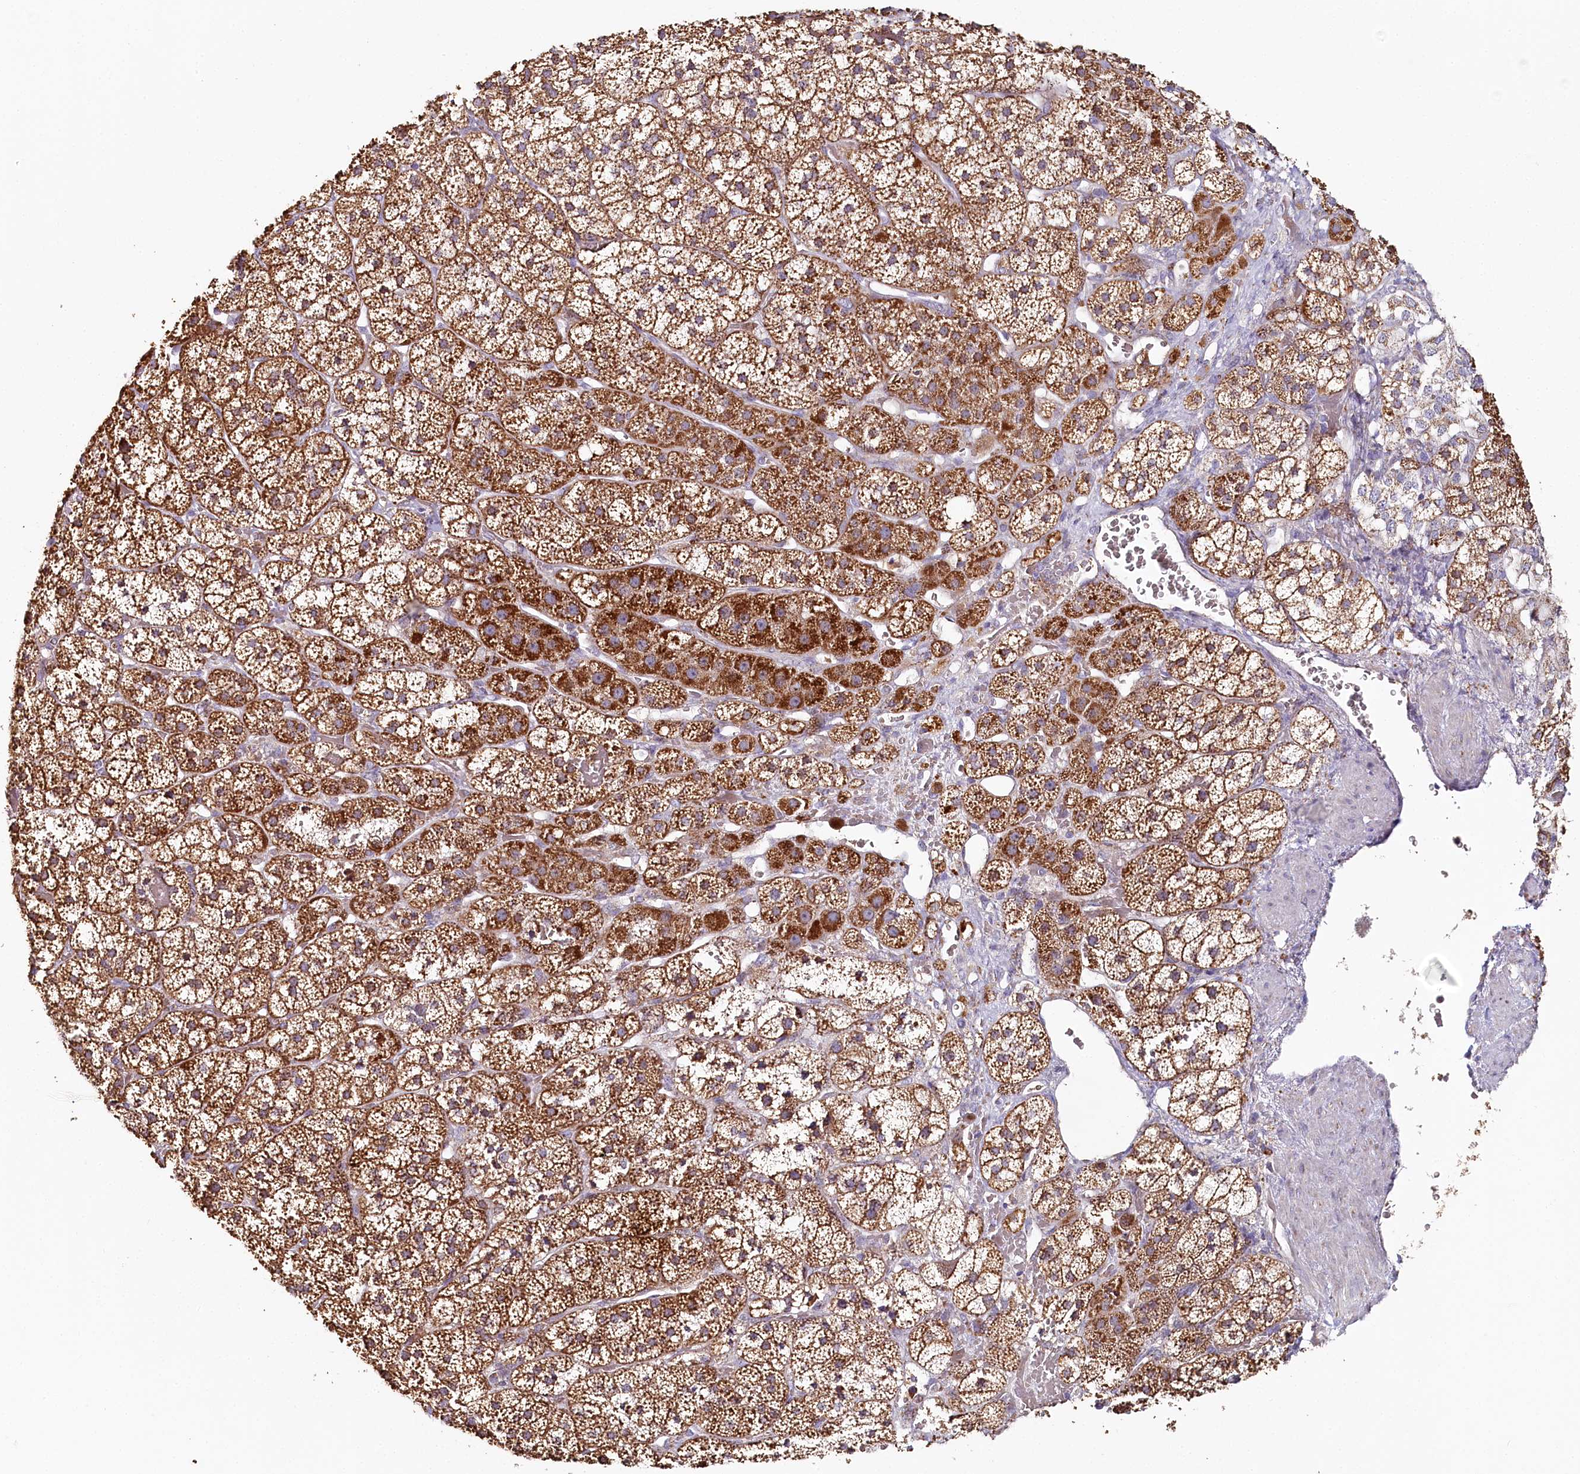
{"staining": {"intensity": "moderate", "quantity": ">75%", "location": "cytoplasmic/membranous"}, "tissue": "adrenal gland", "cell_type": "Glandular cells", "image_type": "normal", "snomed": [{"axis": "morphology", "description": "Normal tissue, NOS"}, {"axis": "topography", "description": "Adrenal gland"}], "caption": "A high-resolution photomicrograph shows IHC staining of benign adrenal gland, which displays moderate cytoplasmic/membranous staining in about >75% of glandular cells.", "gene": "MMP25", "patient": {"sex": "female", "age": 44}}